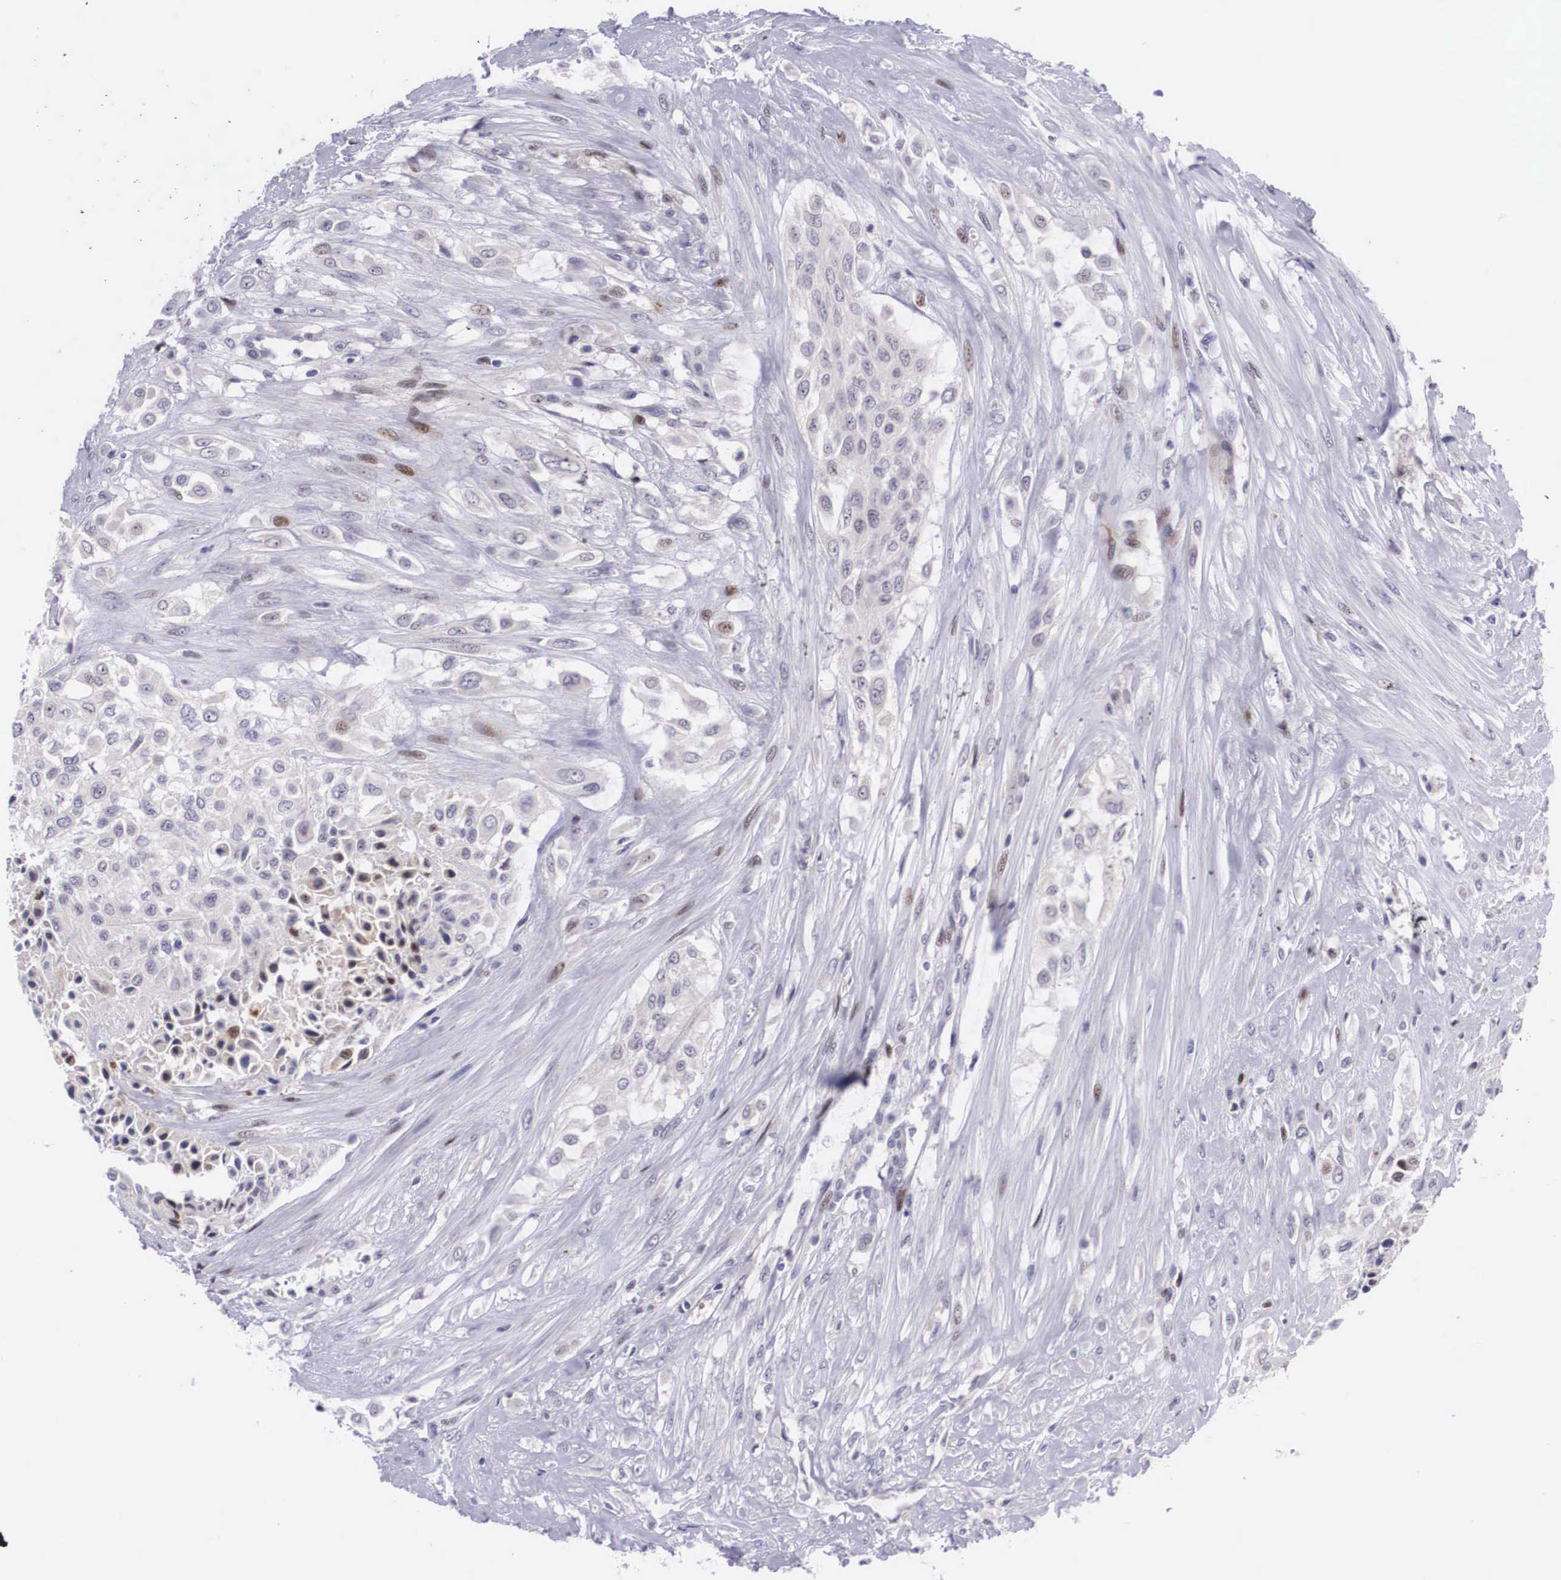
{"staining": {"intensity": "weak", "quantity": "<25%", "location": "nuclear"}, "tissue": "urothelial cancer", "cell_type": "Tumor cells", "image_type": "cancer", "snomed": [{"axis": "morphology", "description": "Urothelial carcinoma, High grade"}, {"axis": "topography", "description": "Urinary bladder"}], "caption": "Immunohistochemistry (IHC) photomicrograph of neoplastic tissue: high-grade urothelial carcinoma stained with DAB (3,3'-diaminobenzidine) reveals no significant protein expression in tumor cells. (DAB immunohistochemistry, high magnification).", "gene": "EMID1", "patient": {"sex": "male", "age": 57}}